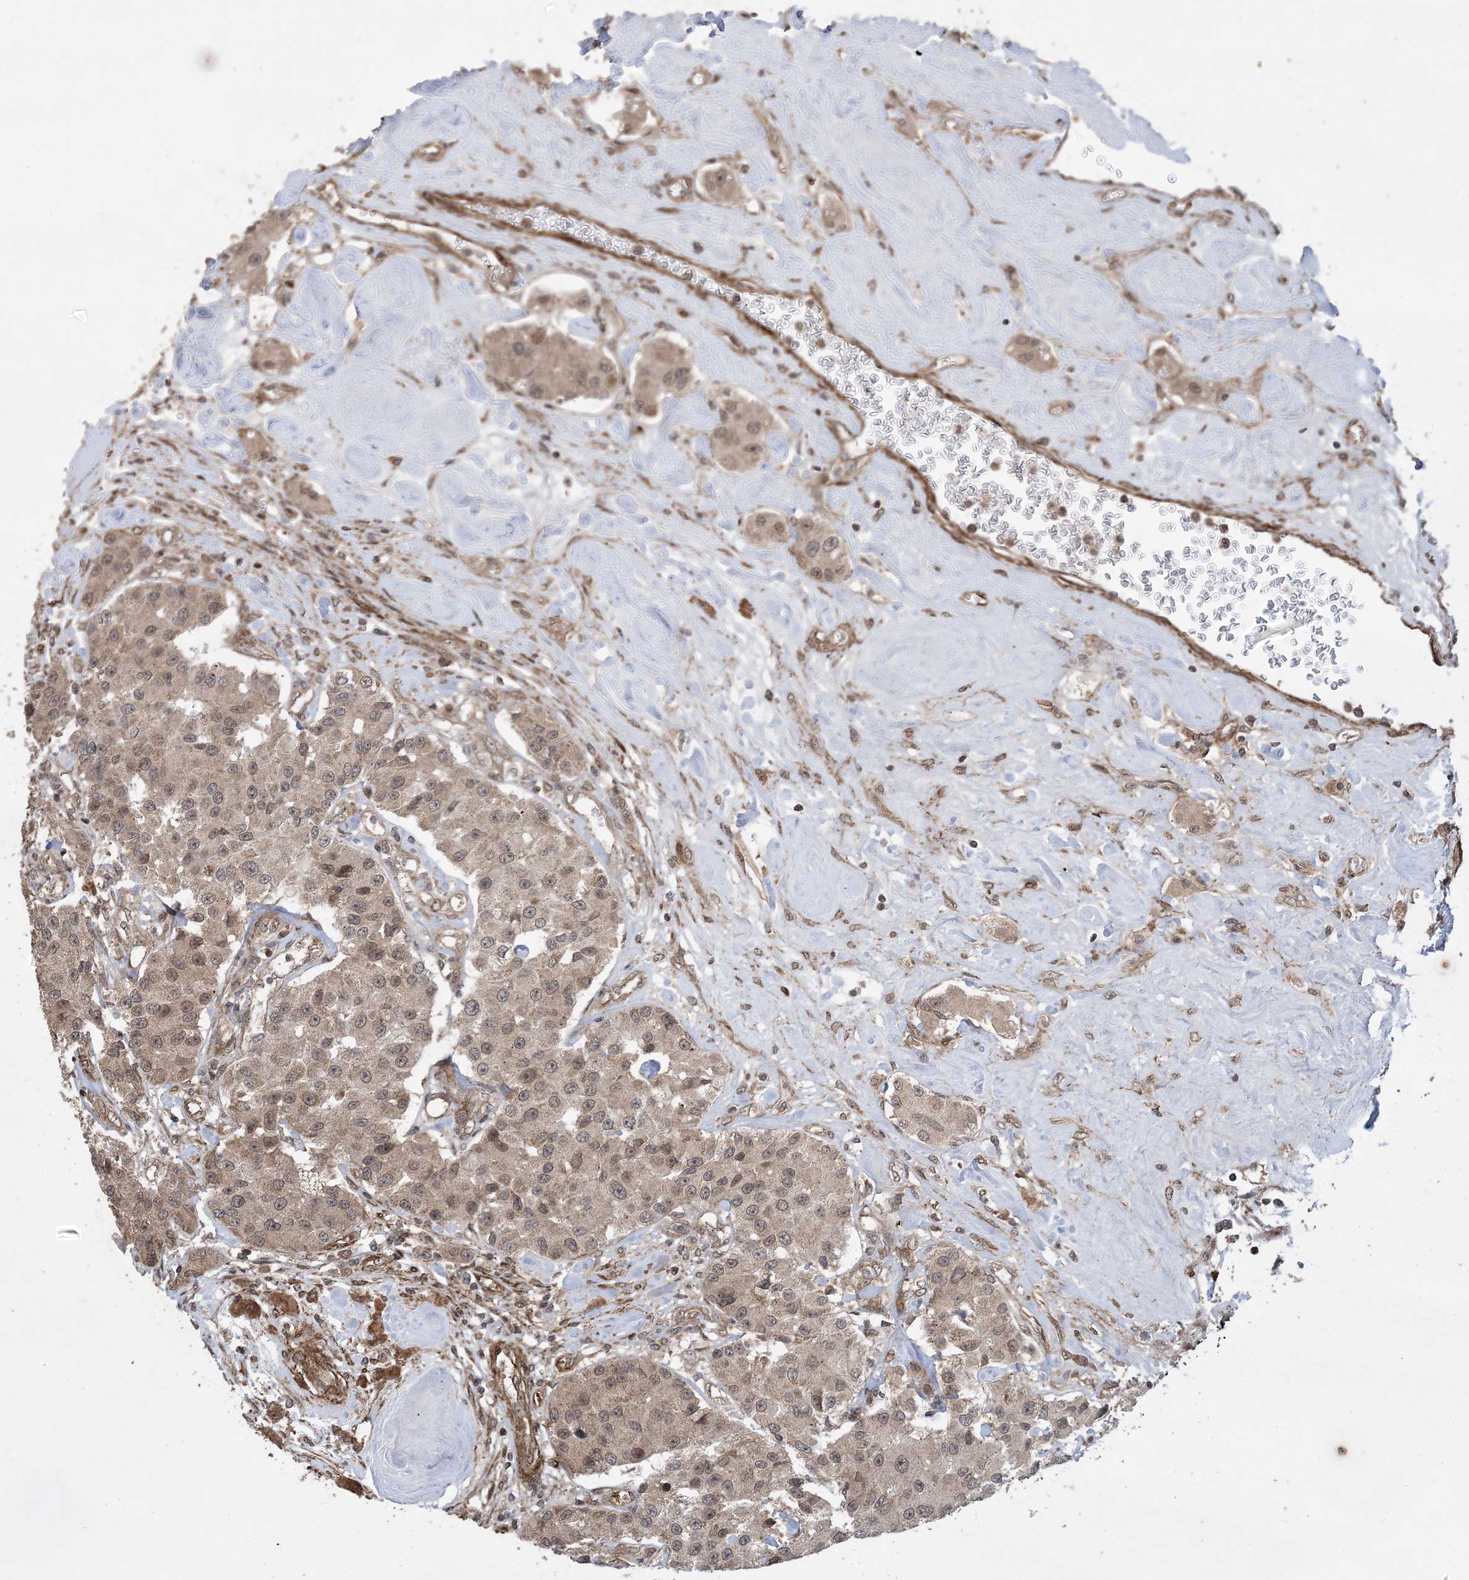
{"staining": {"intensity": "weak", "quantity": ">75%", "location": "cytoplasmic/membranous,nuclear"}, "tissue": "carcinoid", "cell_type": "Tumor cells", "image_type": "cancer", "snomed": [{"axis": "morphology", "description": "Carcinoid, malignant, NOS"}, {"axis": "topography", "description": "Pancreas"}], "caption": "An immunohistochemistry micrograph of neoplastic tissue is shown. Protein staining in brown highlights weak cytoplasmic/membranous and nuclear positivity in carcinoid within tumor cells.", "gene": "ZNF511", "patient": {"sex": "male", "age": 41}}